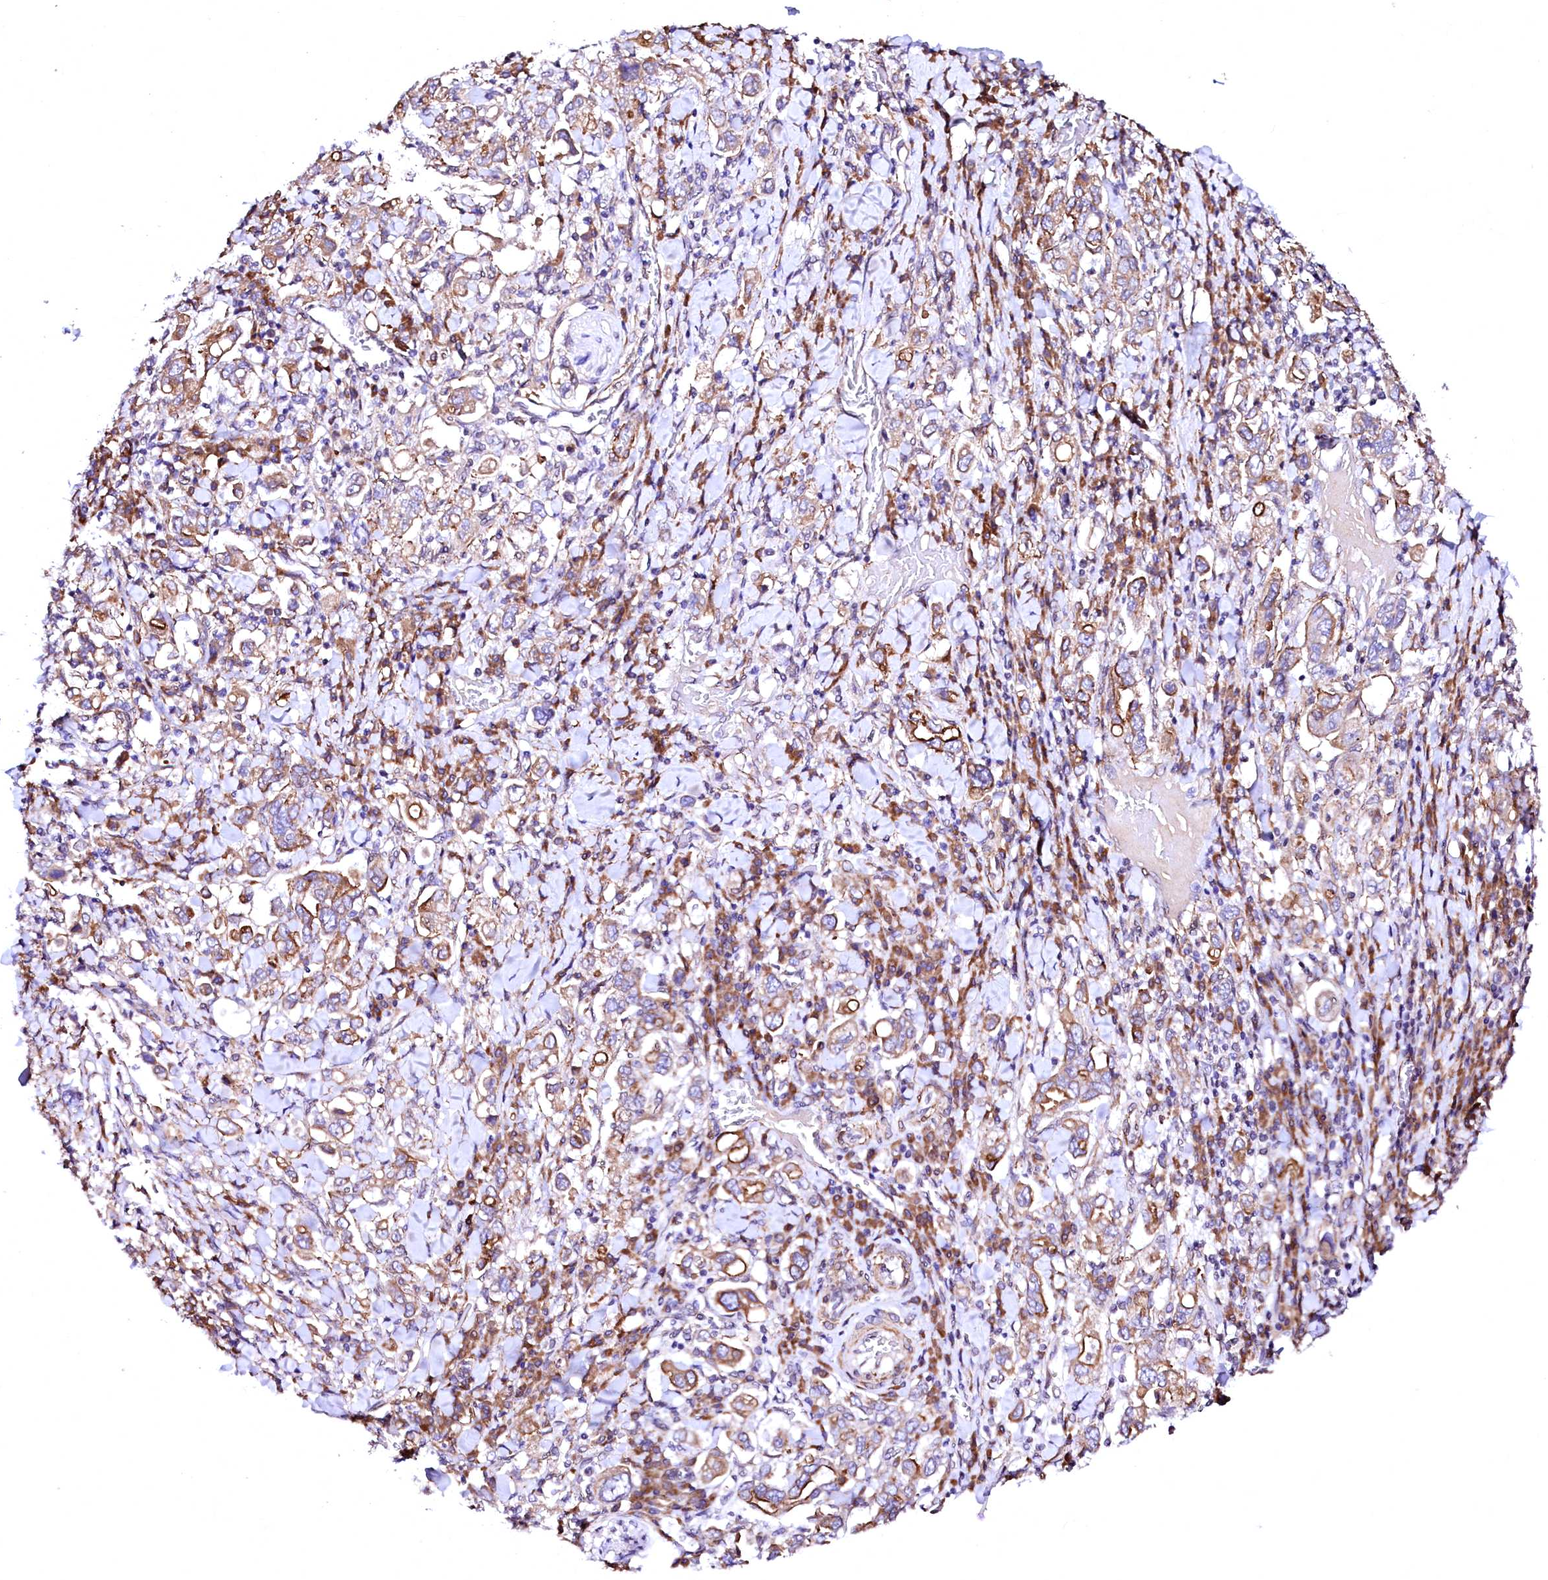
{"staining": {"intensity": "moderate", "quantity": "25%-75%", "location": "cytoplasmic/membranous"}, "tissue": "stomach cancer", "cell_type": "Tumor cells", "image_type": "cancer", "snomed": [{"axis": "morphology", "description": "Adenocarcinoma, NOS"}, {"axis": "topography", "description": "Stomach, upper"}], "caption": "Stomach cancer (adenocarcinoma) tissue exhibits moderate cytoplasmic/membranous staining in approximately 25%-75% of tumor cells, visualized by immunohistochemistry.", "gene": "GPR176", "patient": {"sex": "male", "age": 62}}